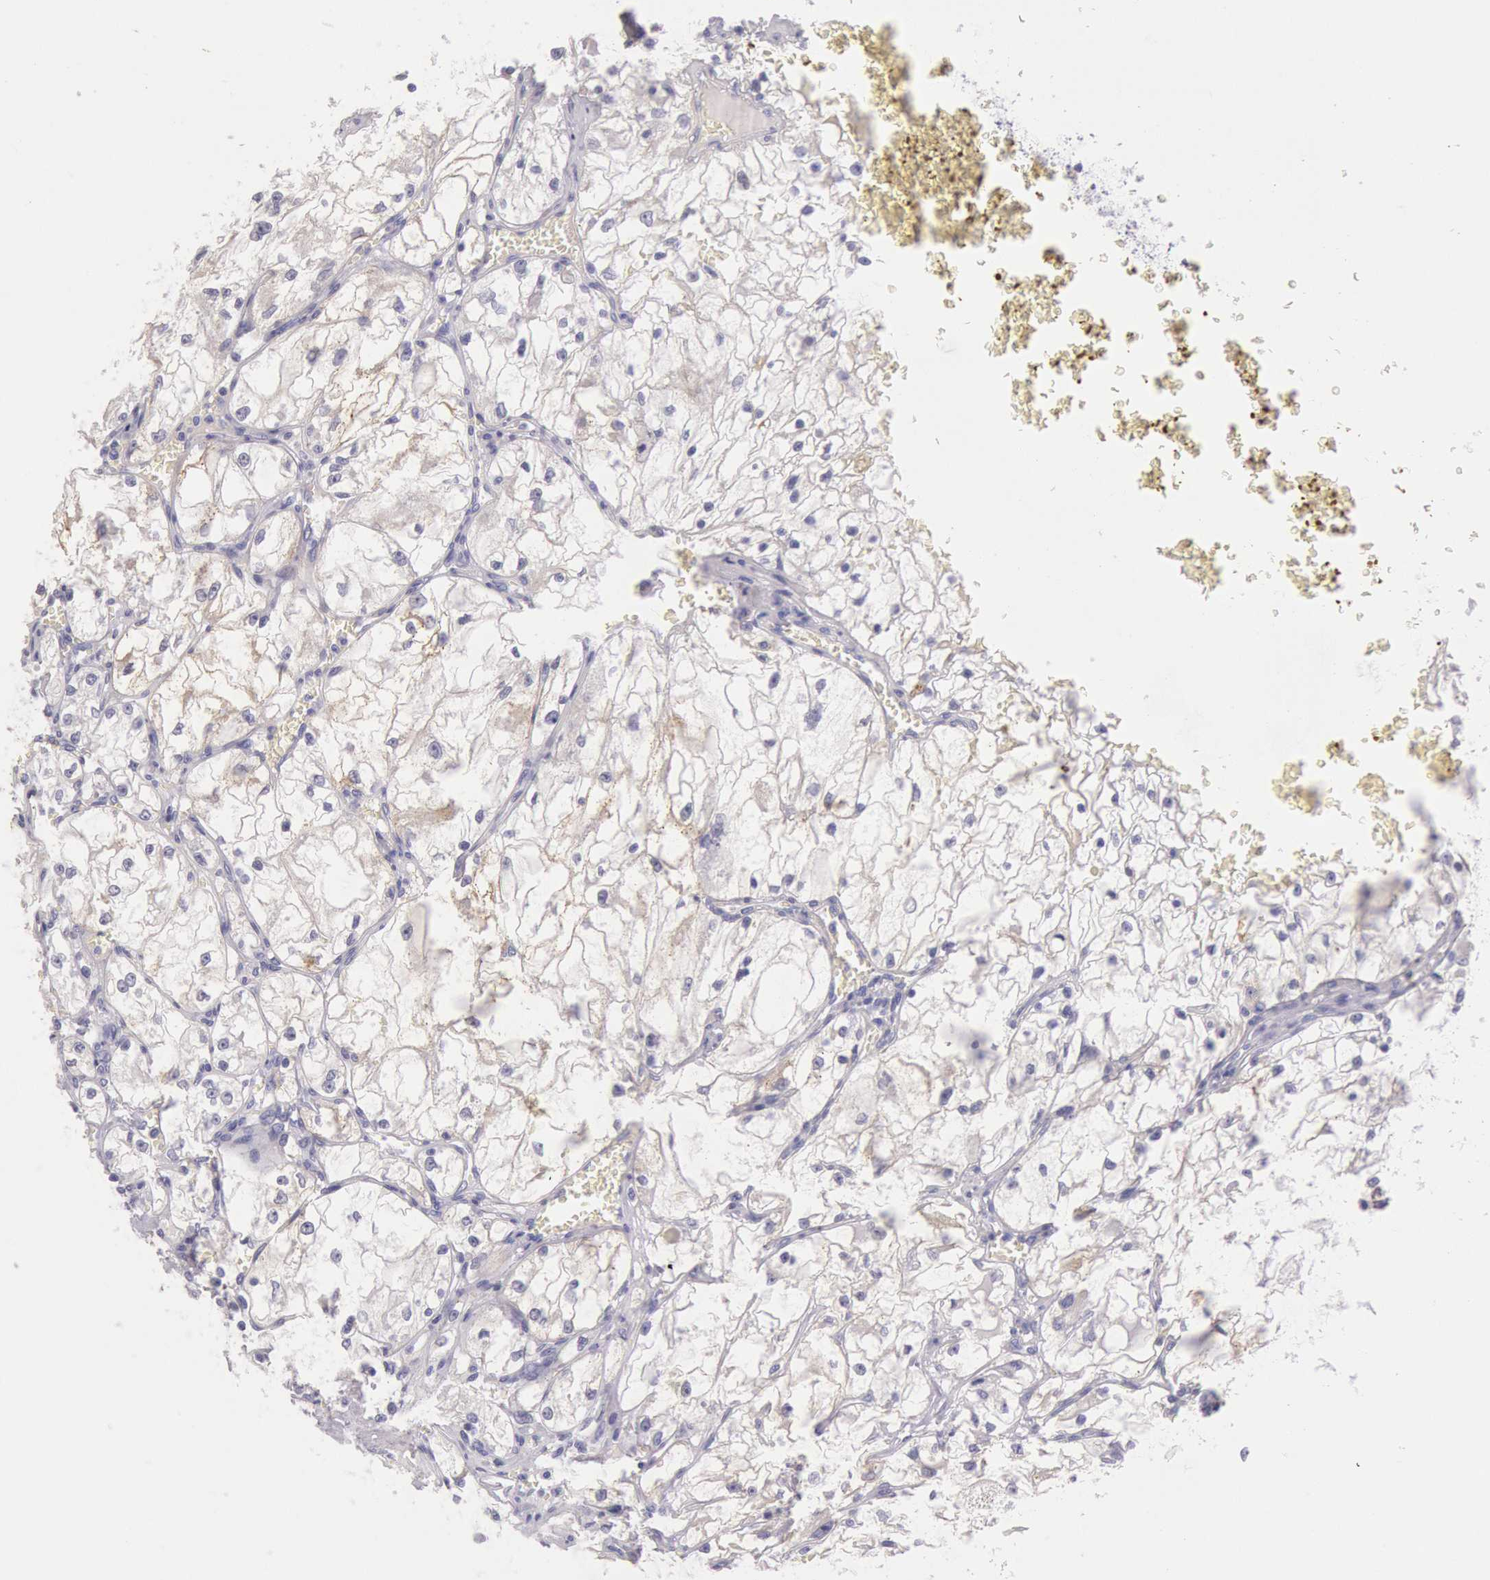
{"staining": {"intensity": "negative", "quantity": "none", "location": "none"}, "tissue": "renal cancer", "cell_type": "Tumor cells", "image_type": "cancer", "snomed": [{"axis": "morphology", "description": "Adenocarcinoma, NOS"}, {"axis": "topography", "description": "Kidney"}], "caption": "Renal cancer was stained to show a protein in brown. There is no significant positivity in tumor cells.", "gene": "EGFR", "patient": {"sex": "male", "age": 61}}